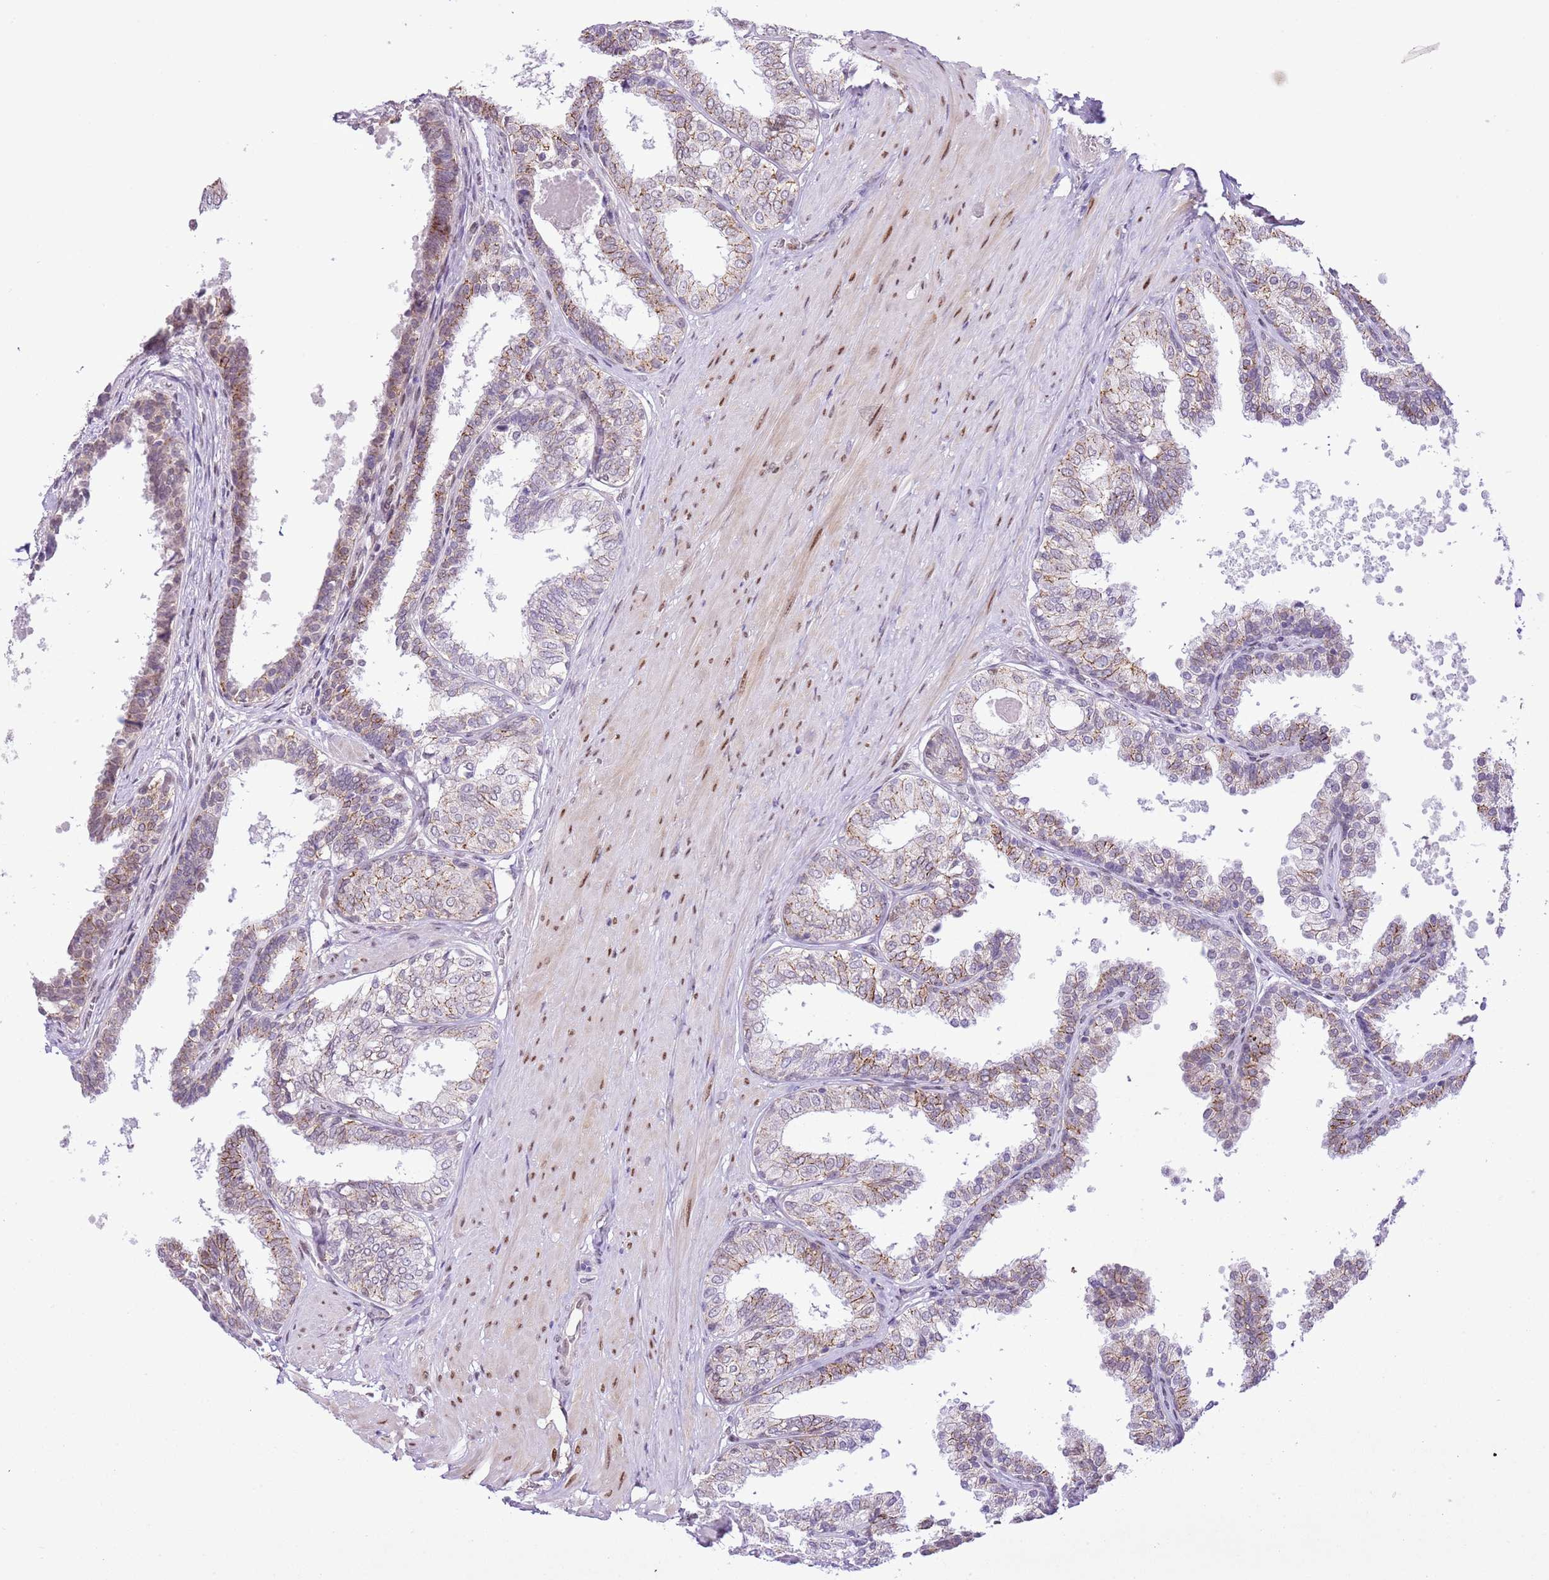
{"staining": {"intensity": "moderate", "quantity": "<25%", "location": "cytoplasmic/membranous"}, "tissue": "prostate", "cell_type": "Glandular cells", "image_type": "normal", "snomed": [{"axis": "morphology", "description": "Normal tissue, NOS"}, {"axis": "topography", "description": "Prostate"}], "caption": "Glandular cells show low levels of moderate cytoplasmic/membranous positivity in approximately <25% of cells in unremarkable human prostate. Using DAB (brown) and hematoxylin (blue) stains, captured at high magnification using brightfield microscopy.", "gene": "NACC2", "patient": {"sex": "male", "age": 48}}